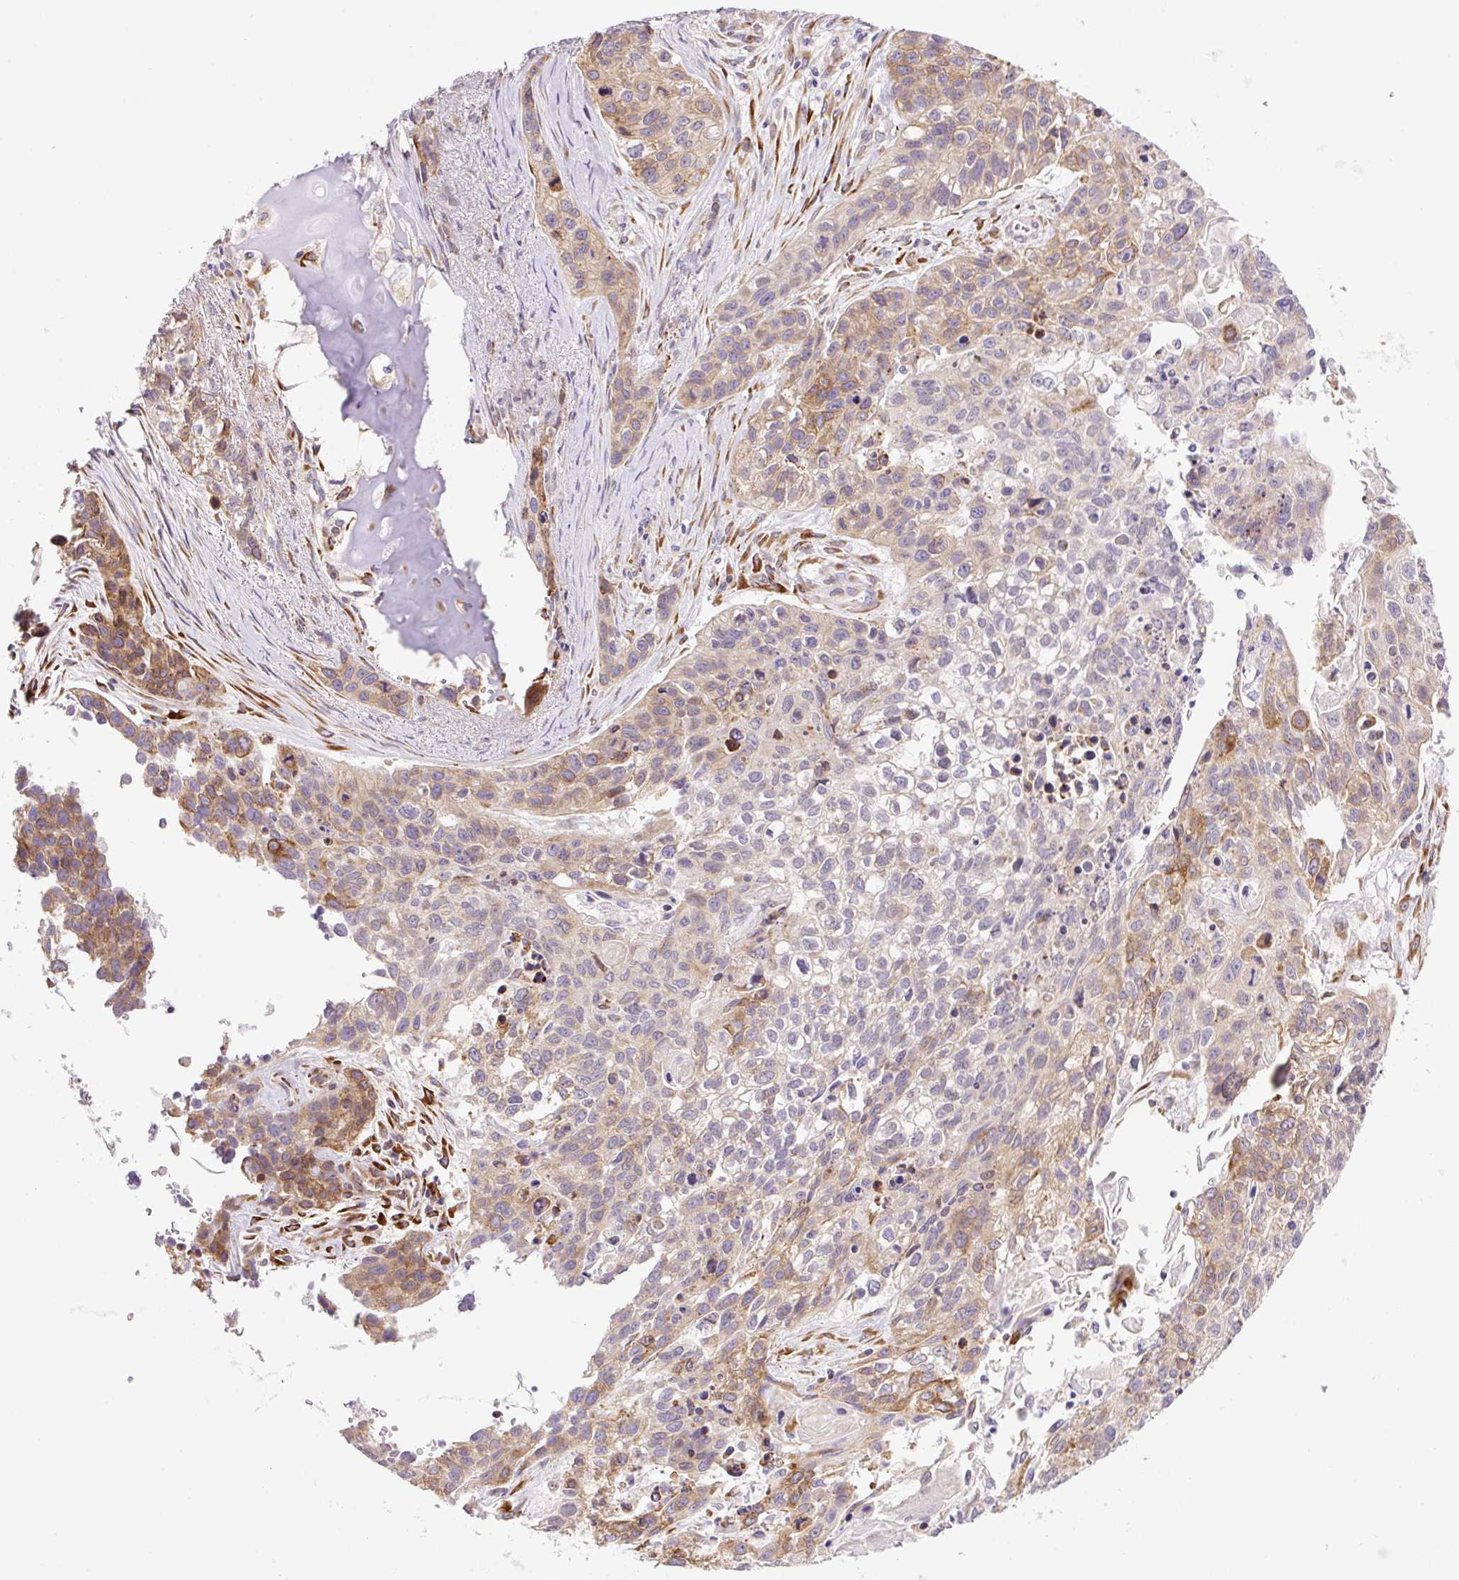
{"staining": {"intensity": "moderate", "quantity": "25%-75%", "location": "cytoplasmic/membranous"}, "tissue": "lung cancer", "cell_type": "Tumor cells", "image_type": "cancer", "snomed": [{"axis": "morphology", "description": "Squamous cell carcinoma, NOS"}, {"axis": "topography", "description": "Lung"}], "caption": "Moderate cytoplasmic/membranous positivity is seen in approximately 25%-75% of tumor cells in lung cancer (squamous cell carcinoma).", "gene": "RAB30", "patient": {"sex": "male", "age": 74}}